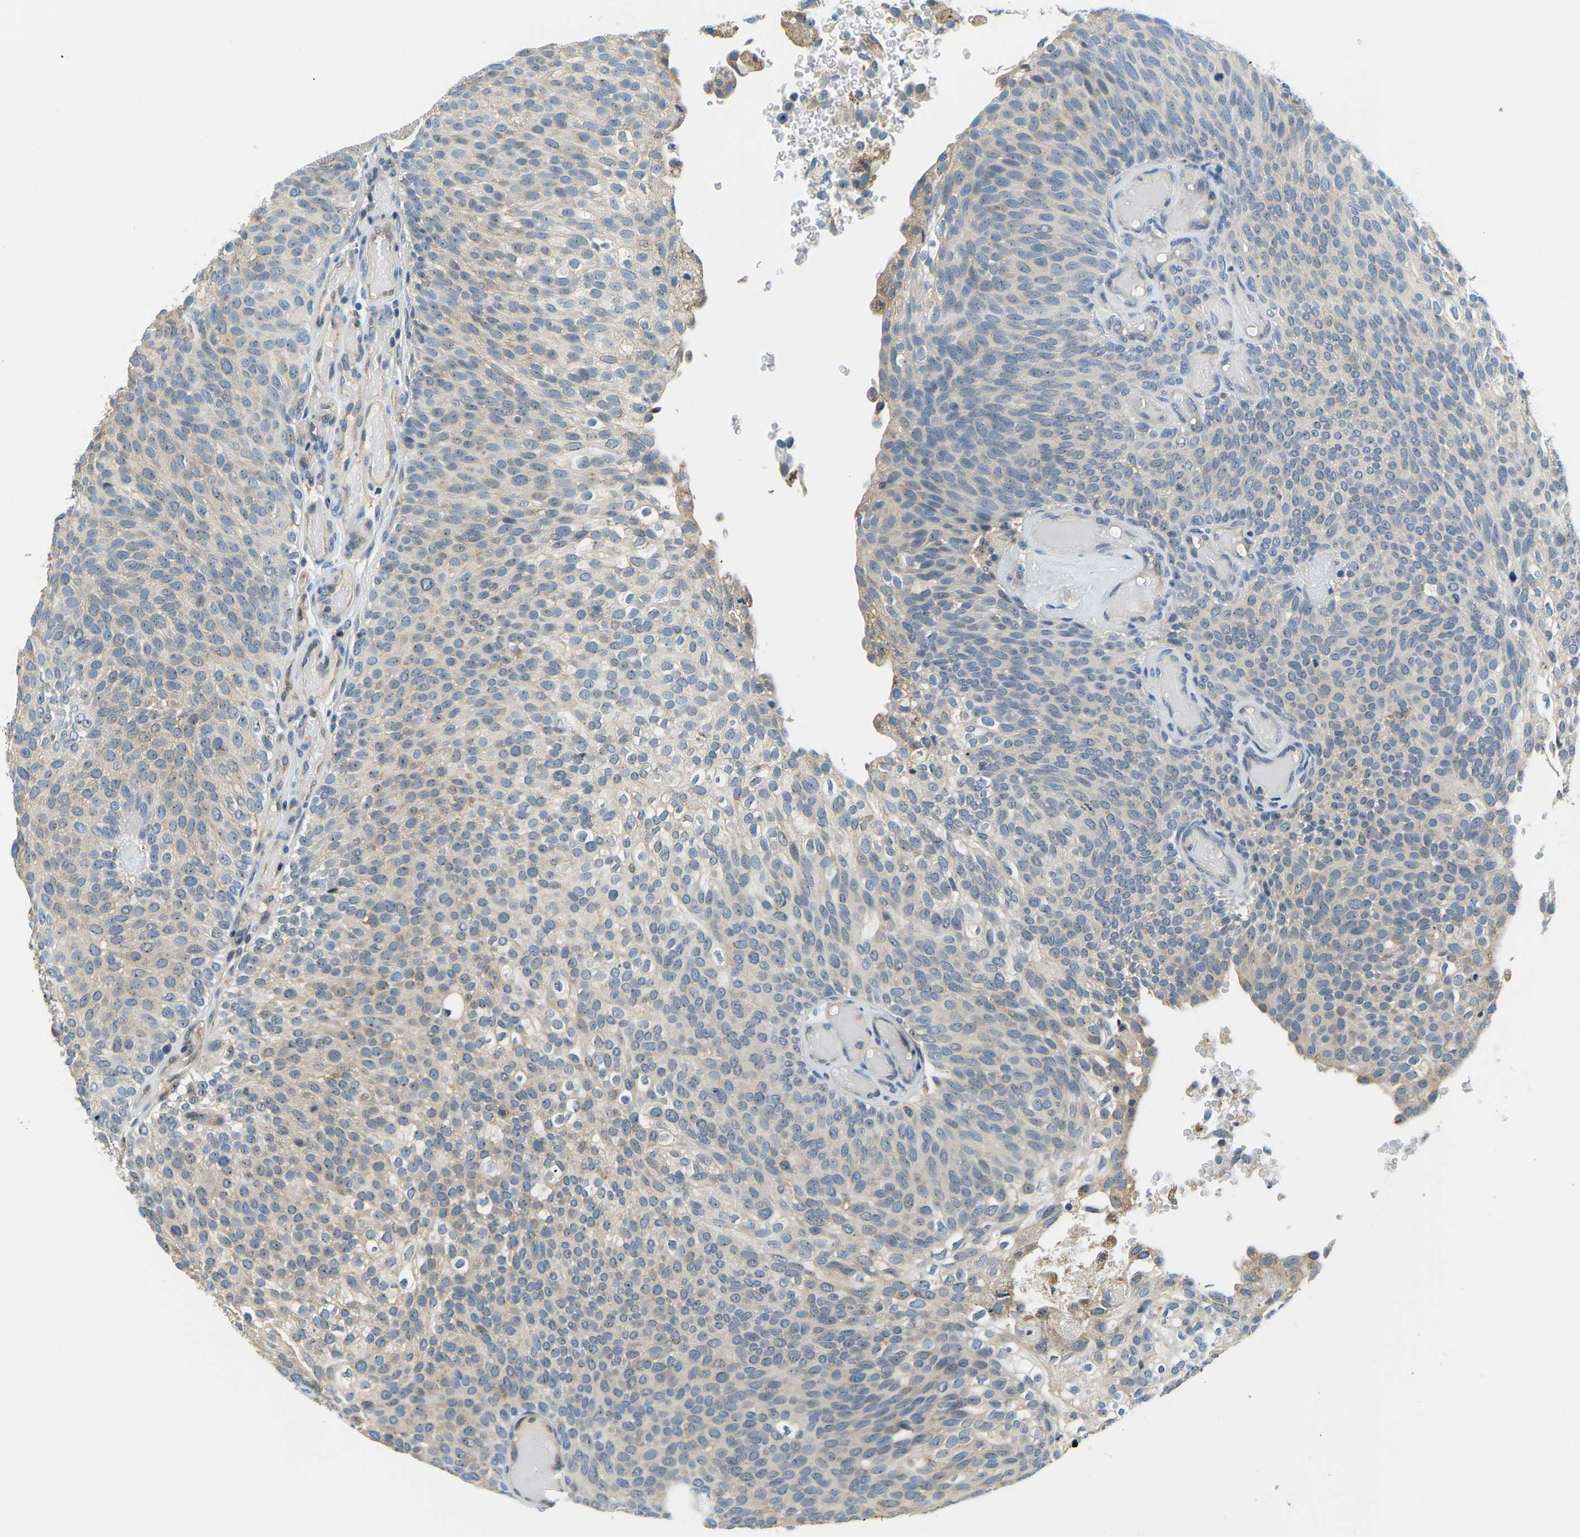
{"staining": {"intensity": "moderate", "quantity": "<25%", "location": "cytoplasmic/membranous,nuclear"}, "tissue": "urothelial cancer", "cell_type": "Tumor cells", "image_type": "cancer", "snomed": [{"axis": "morphology", "description": "Urothelial carcinoma, Low grade"}, {"axis": "topography", "description": "Urinary bladder"}], "caption": "This photomicrograph shows immunohistochemistry staining of human urothelial cancer, with low moderate cytoplasmic/membranous and nuclear positivity in approximately <25% of tumor cells.", "gene": "RRP1", "patient": {"sex": "male", "age": 78}}